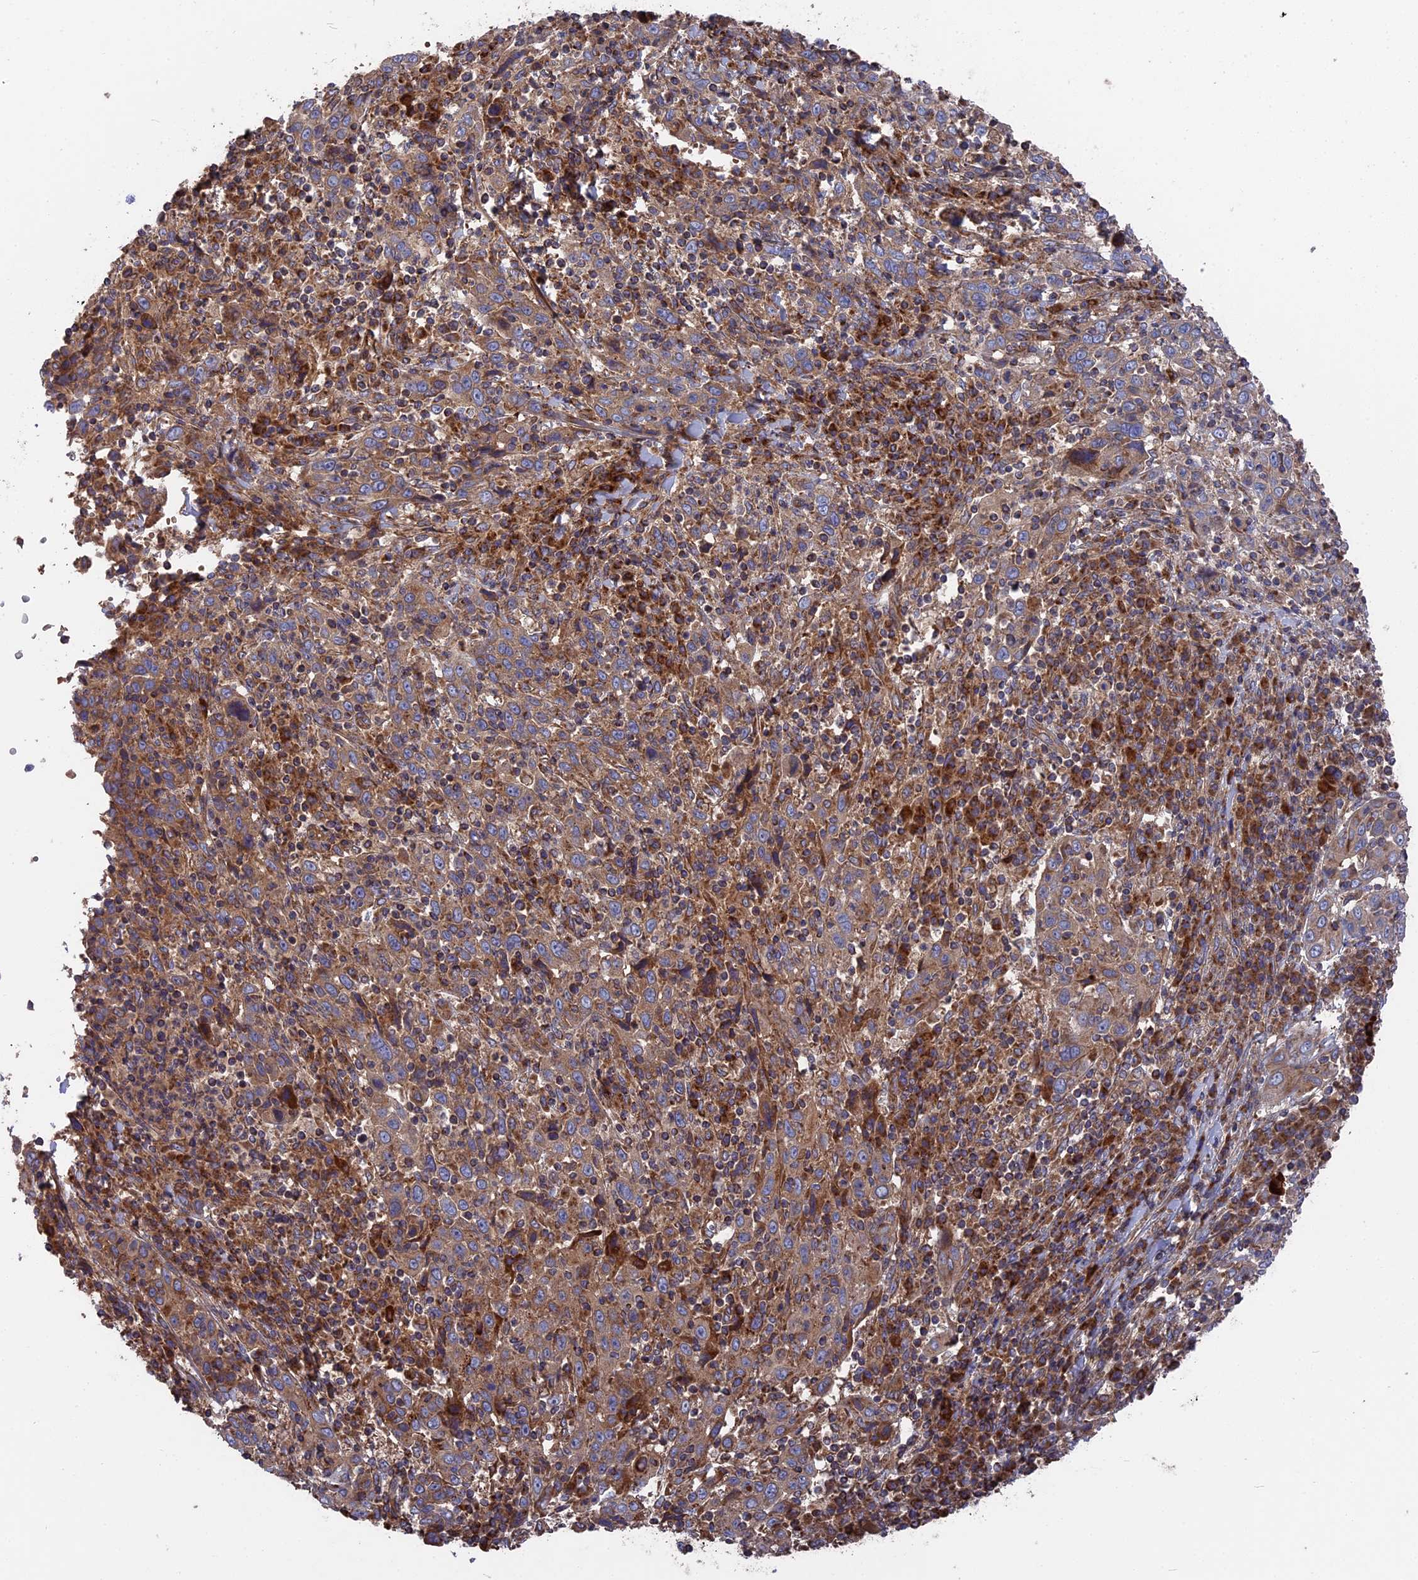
{"staining": {"intensity": "weak", "quantity": ">75%", "location": "cytoplasmic/membranous"}, "tissue": "cervical cancer", "cell_type": "Tumor cells", "image_type": "cancer", "snomed": [{"axis": "morphology", "description": "Squamous cell carcinoma, NOS"}, {"axis": "topography", "description": "Cervix"}], "caption": "Immunohistochemical staining of cervical cancer reveals weak cytoplasmic/membranous protein expression in about >75% of tumor cells.", "gene": "TELO2", "patient": {"sex": "female", "age": 46}}